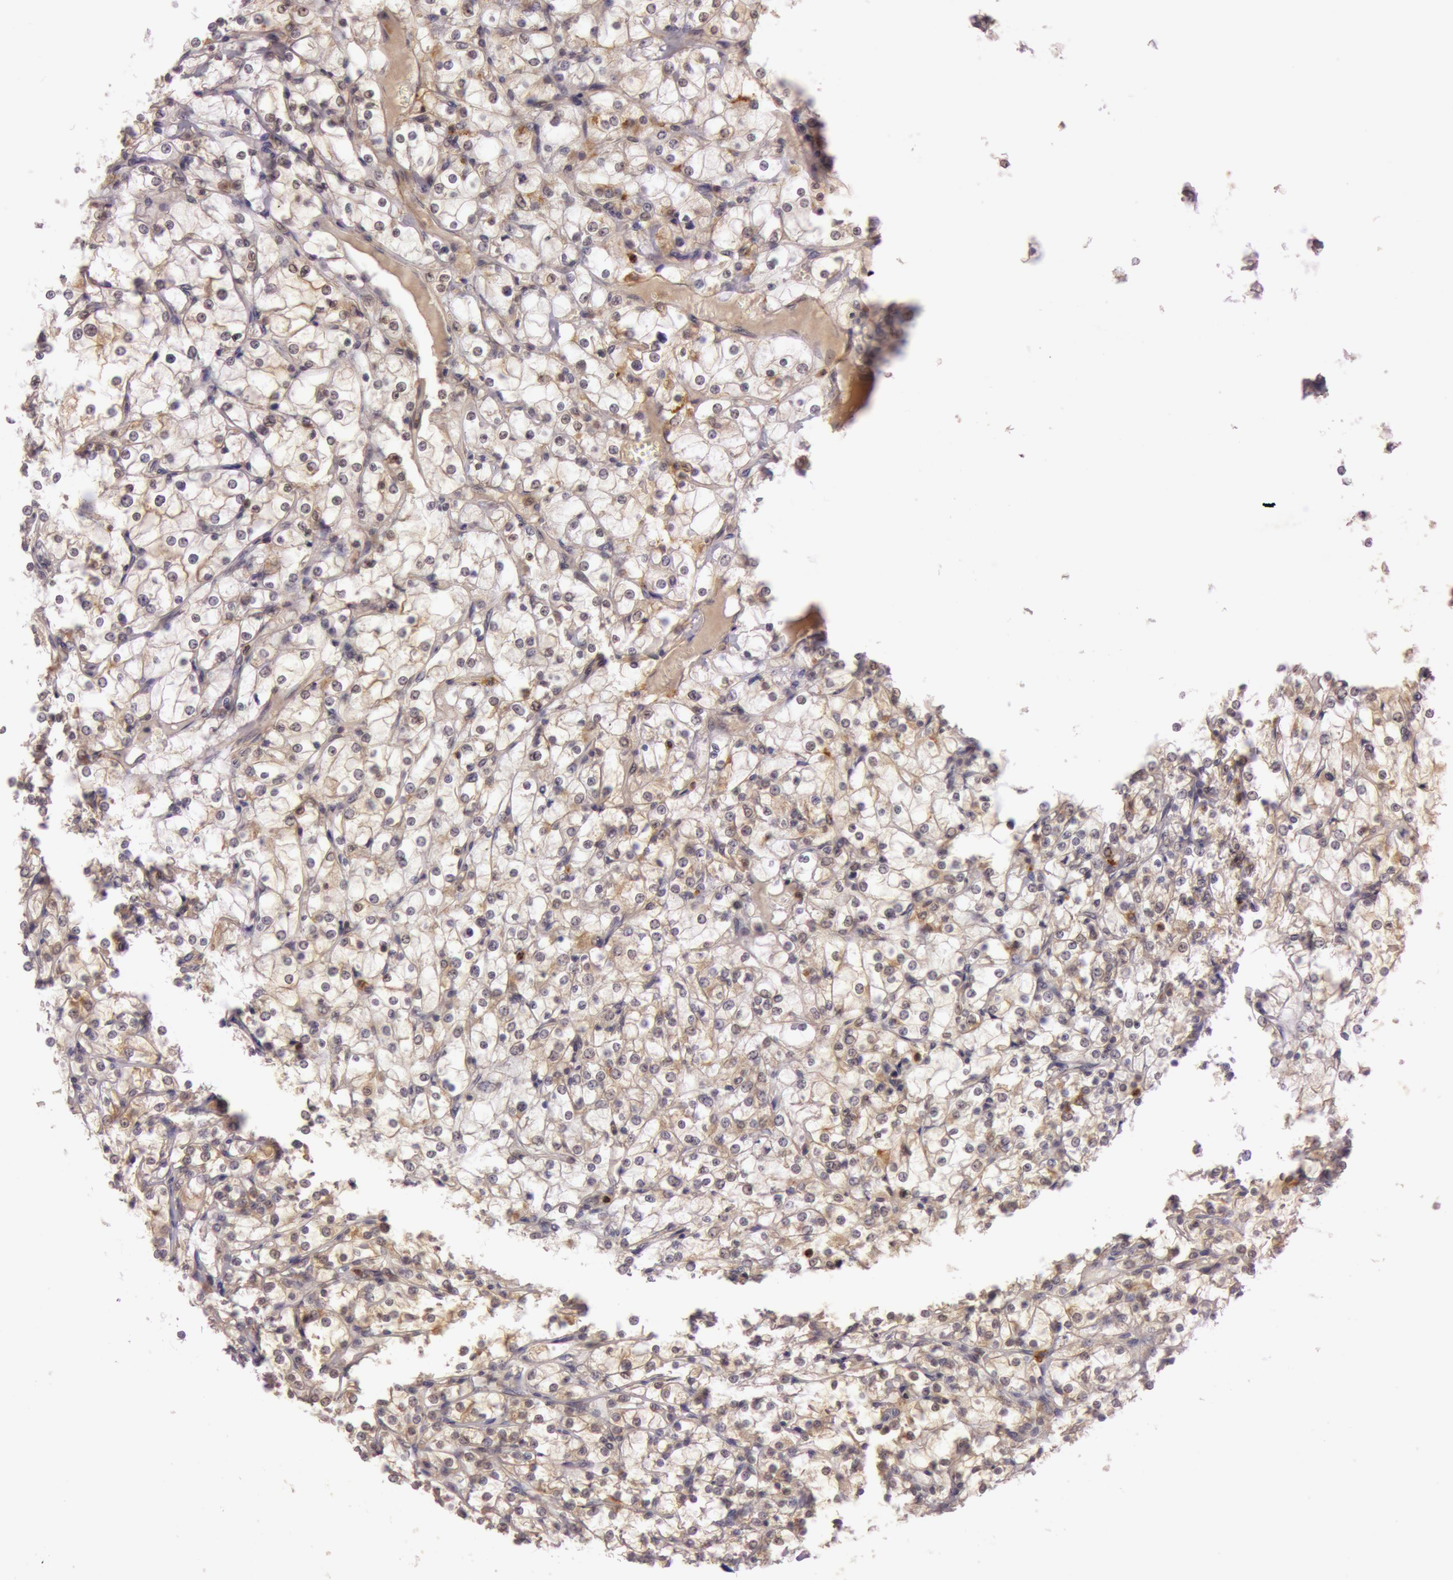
{"staining": {"intensity": "moderate", "quantity": ">75%", "location": "cytoplasmic/membranous"}, "tissue": "renal cancer", "cell_type": "Tumor cells", "image_type": "cancer", "snomed": [{"axis": "morphology", "description": "Adenocarcinoma, NOS"}, {"axis": "topography", "description": "Kidney"}], "caption": "This histopathology image exhibits renal cancer stained with immunohistochemistry (IHC) to label a protein in brown. The cytoplasmic/membranous of tumor cells show moderate positivity for the protein. Nuclei are counter-stained blue.", "gene": "ATG2B", "patient": {"sex": "female", "age": 73}}